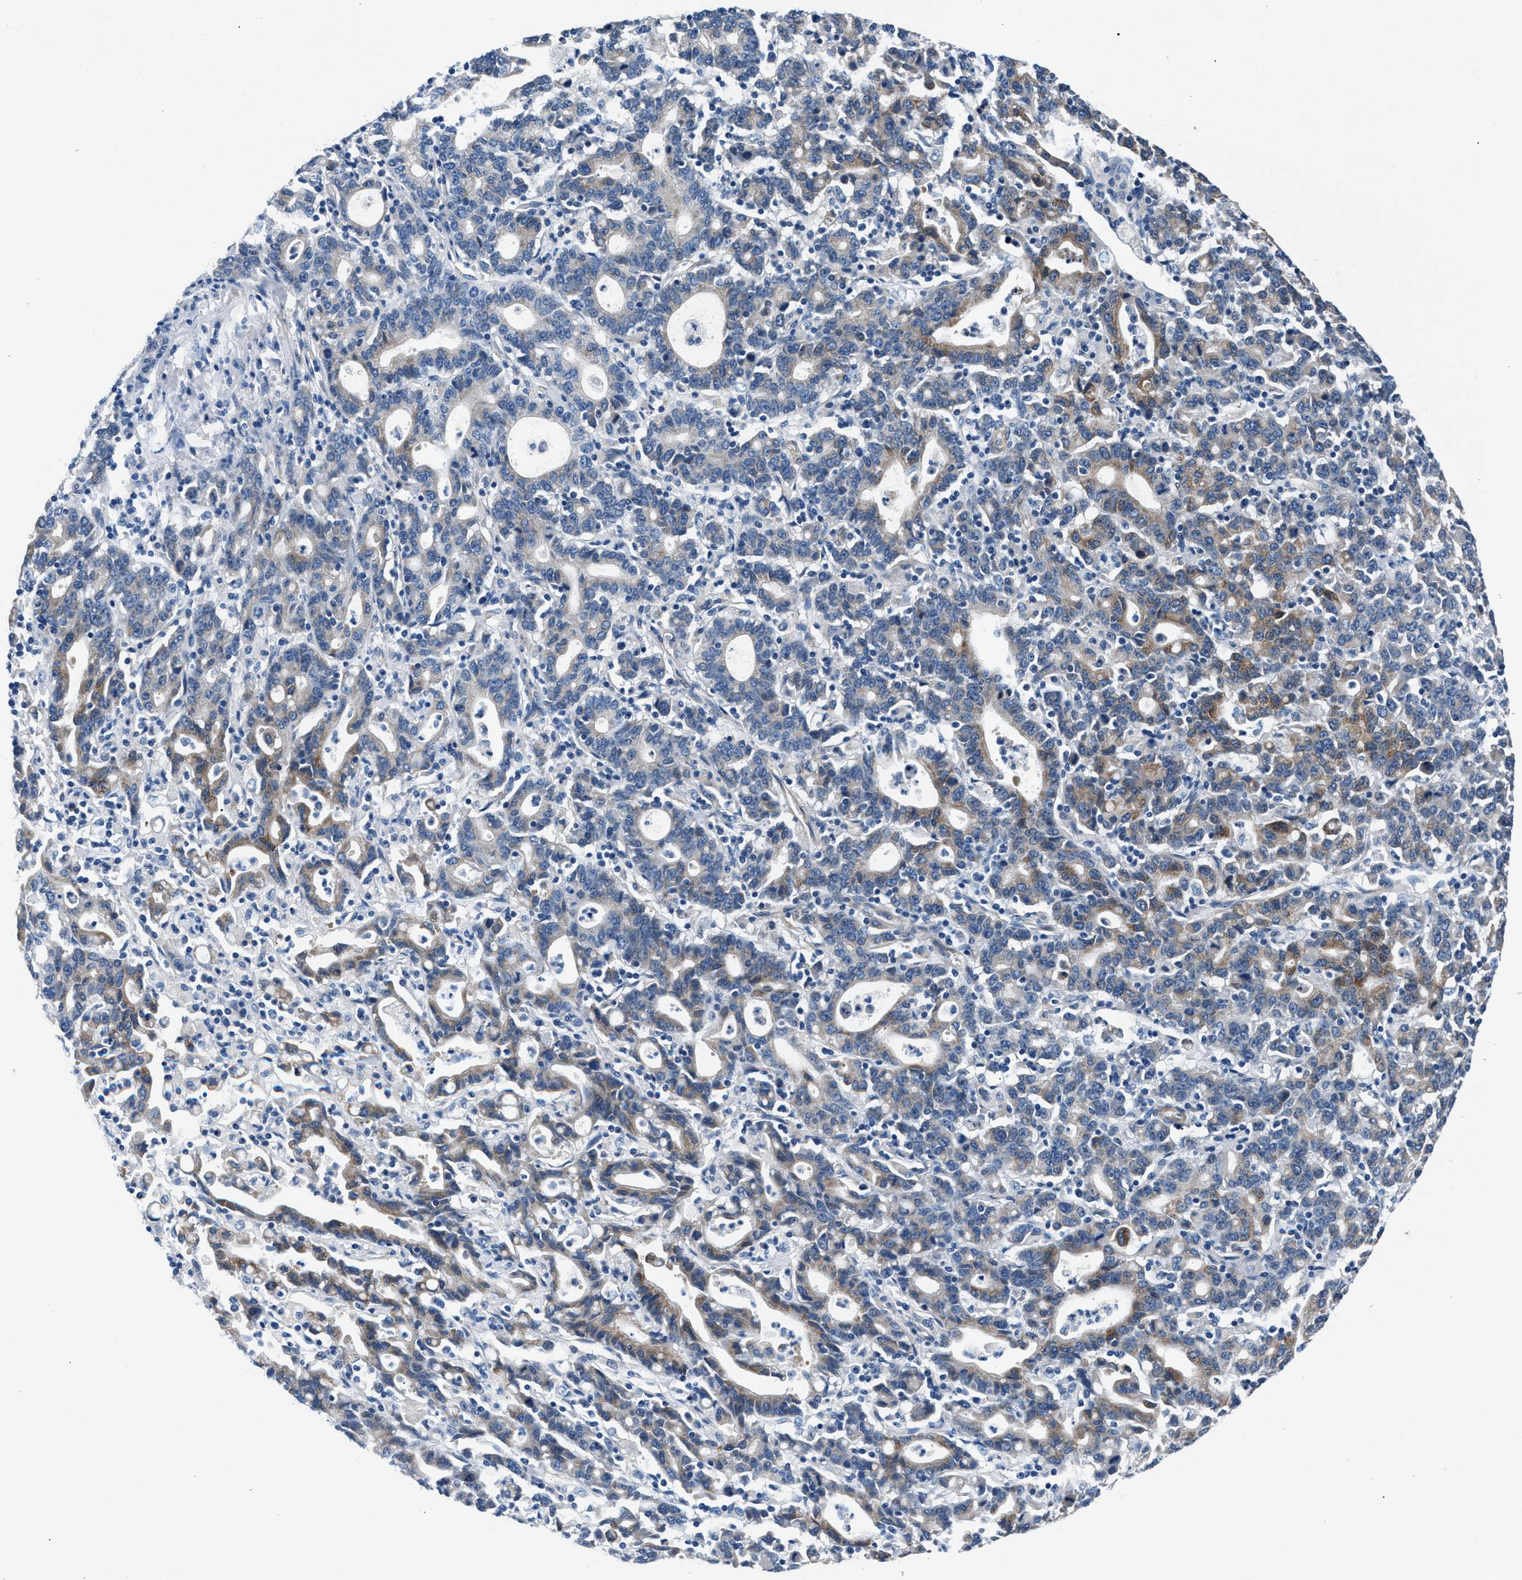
{"staining": {"intensity": "moderate", "quantity": "<25%", "location": "cytoplasmic/membranous"}, "tissue": "stomach cancer", "cell_type": "Tumor cells", "image_type": "cancer", "snomed": [{"axis": "morphology", "description": "Adenocarcinoma, NOS"}, {"axis": "topography", "description": "Stomach, upper"}], "caption": "Immunohistochemical staining of human stomach cancer (adenocarcinoma) exhibits low levels of moderate cytoplasmic/membranous protein positivity in approximately <25% of tumor cells. (DAB (3,3'-diaminobenzidine) IHC, brown staining for protein, blue staining for nuclei).", "gene": "CDRT4", "patient": {"sex": "male", "age": 69}}